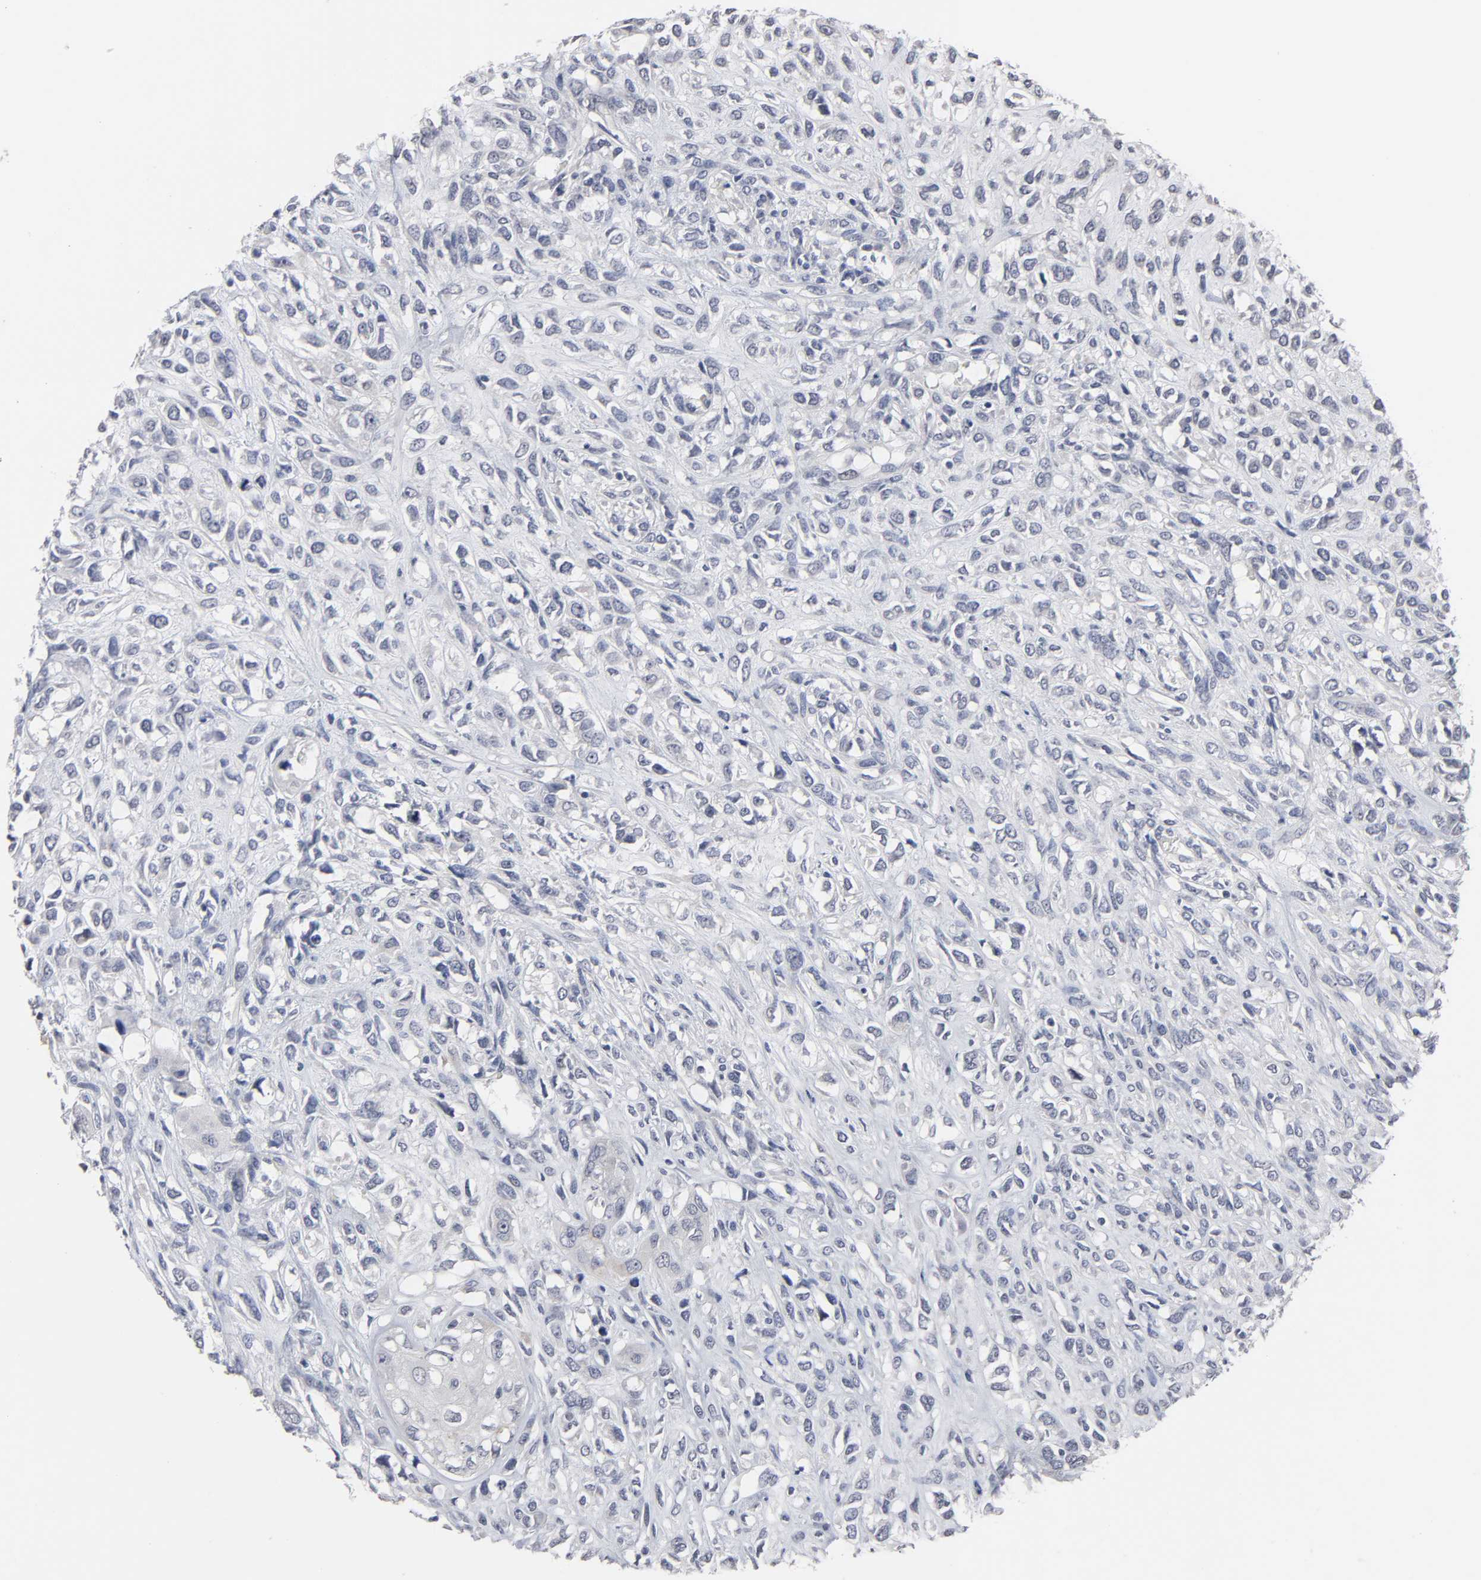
{"staining": {"intensity": "negative", "quantity": "none", "location": "none"}, "tissue": "head and neck cancer", "cell_type": "Tumor cells", "image_type": "cancer", "snomed": [{"axis": "morphology", "description": "Necrosis, NOS"}, {"axis": "morphology", "description": "Neoplasm, malignant, NOS"}, {"axis": "topography", "description": "Salivary gland"}, {"axis": "topography", "description": "Head-Neck"}], "caption": "A histopathology image of human neoplasm (malignant) (head and neck) is negative for staining in tumor cells. The staining was performed using DAB (3,3'-diaminobenzidine) to visualize the protein expression in brown, while the nuclei were stained in blue with hematoxylin (Magnification: 20x).", "gene": "HNF4A", "patient": {"sex": "male", "age": 43}}